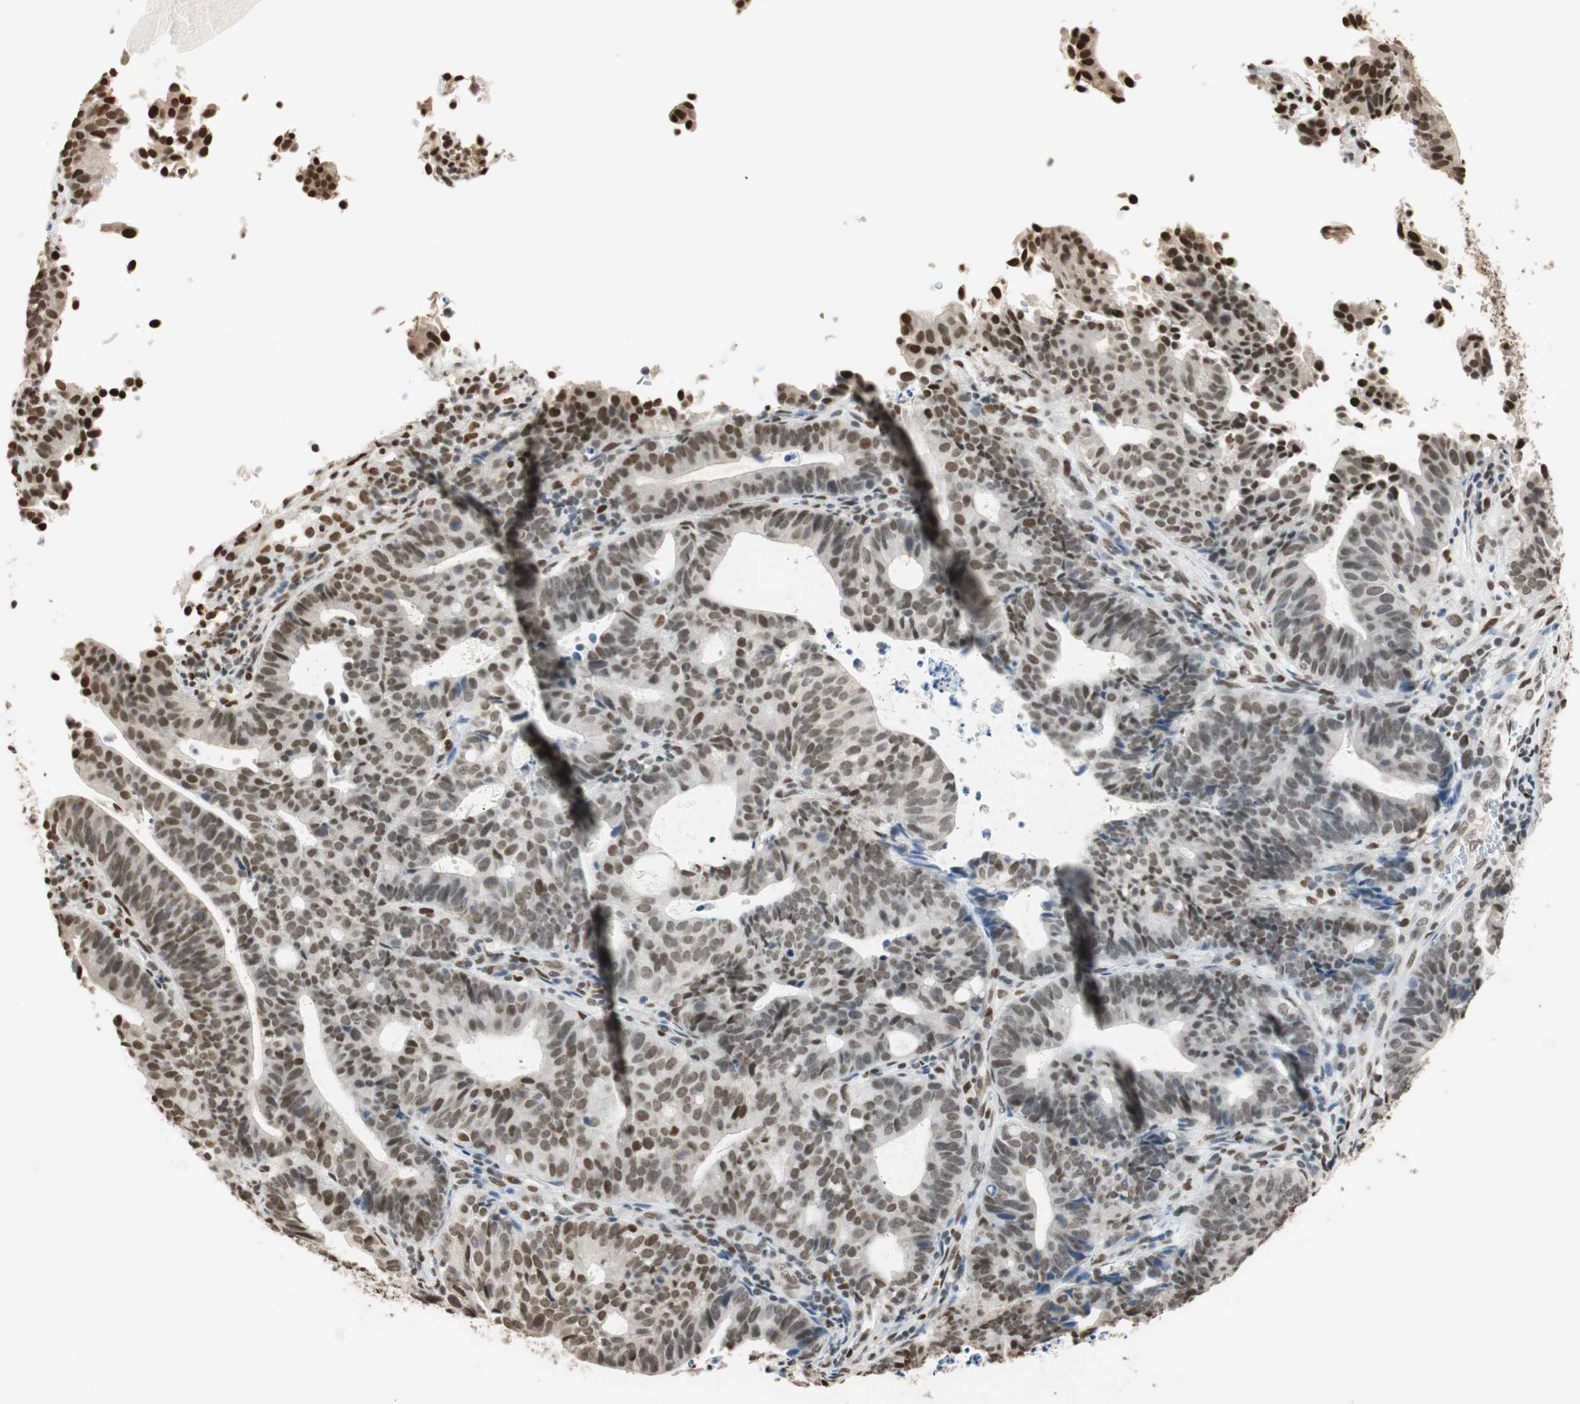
{"staining": {"intensity": "moderate", "quantity": "25%-75%", "location": "nuclear"}, "tissue": "endometrial cancer", "cell_type": "Tumor cells", "image_type": "cancer", "snomed": [{"axis": "morphology", "description": "Adenocarcinoma, NOS"}, {"axis": "topography", "description": "Uterus"}], "caption": "Protein expression analysis of human adenocarcinoma (endometrial) reveals moderate nuclear staining in approximately 25%-75% of tumor cells. The staining was performed using DAB to visualize the protein expression in brown, while the nuclei were stained in blue with hematoxylin (Magnification: 20x).", "gene": "FANCG", "patient": {"sex": "female", "age": 83}}